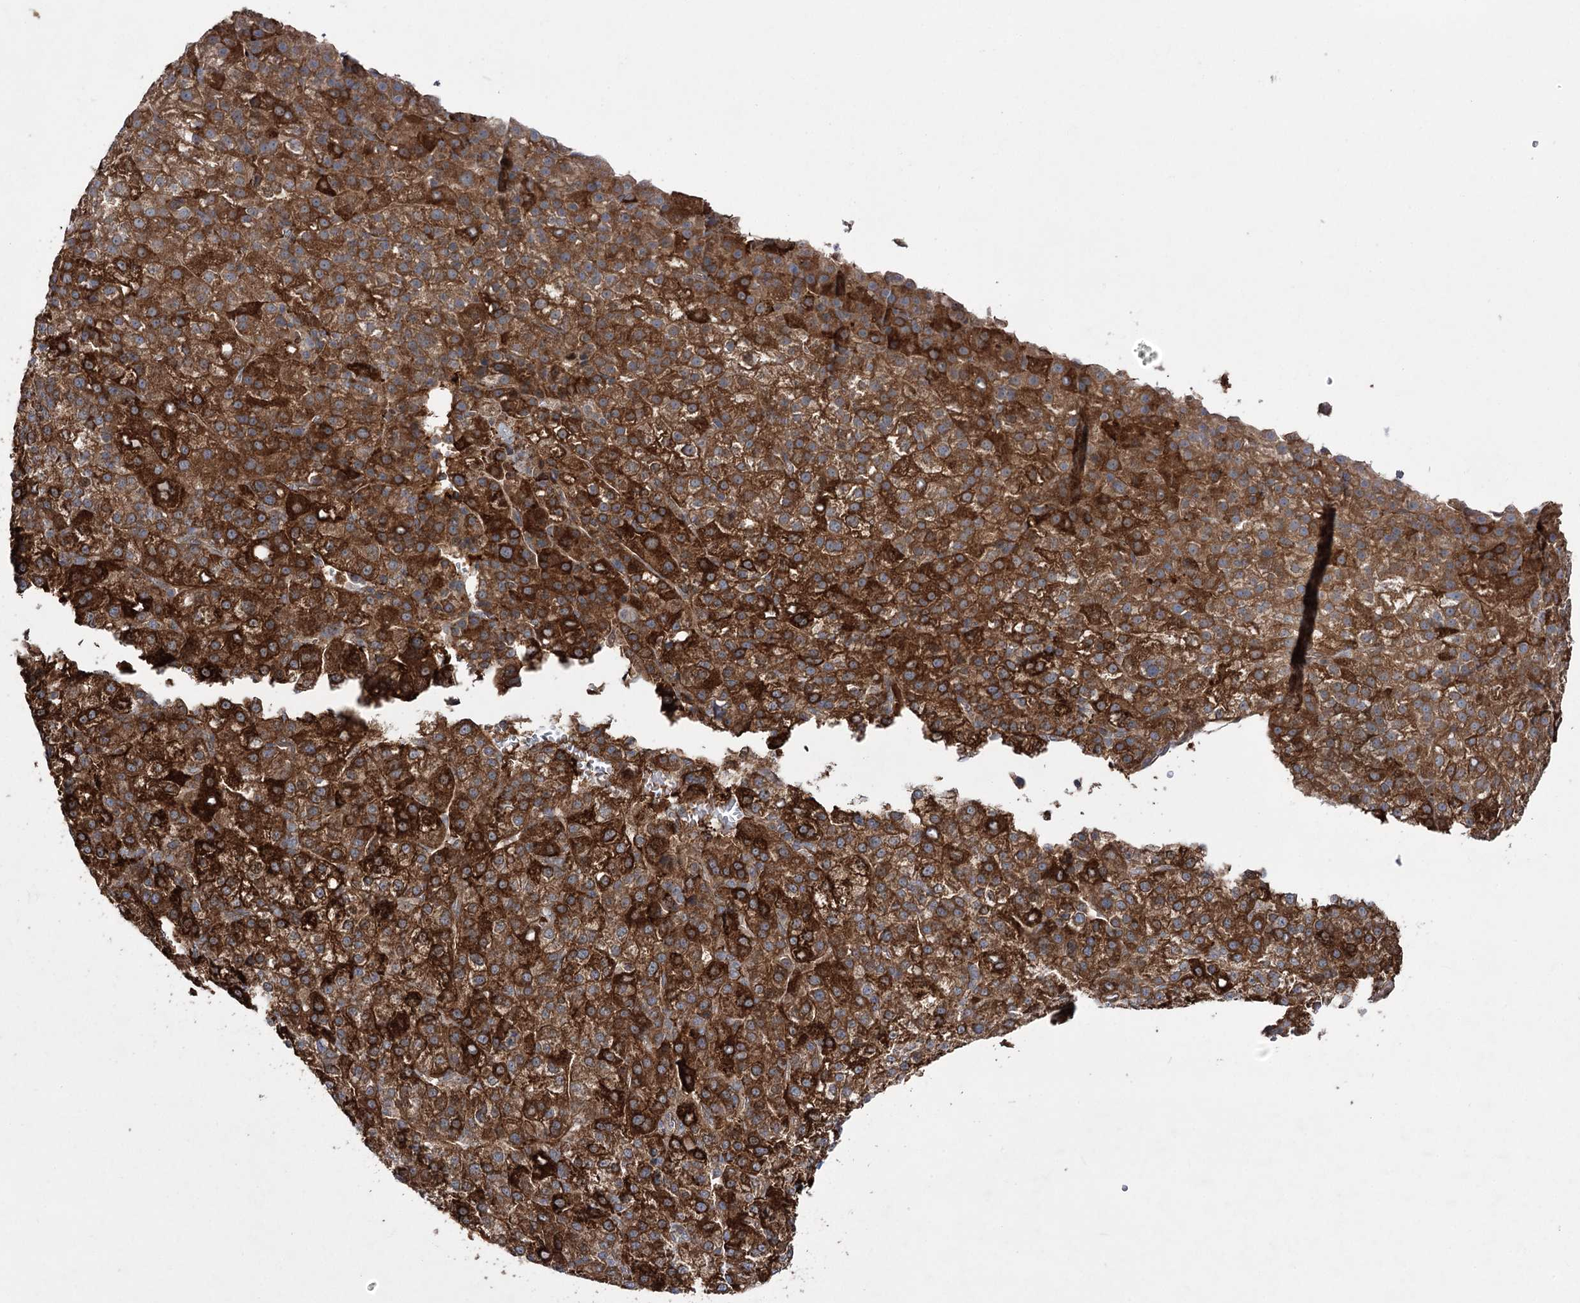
{"staining": {"intensity": "strong", "quantity": ">75%", "location": "cytoplasmic/membranous"}, "tissue": "liver cancer", "cell_type": "Tumor cells", "image_type": "cancer", "snomed": [{"axis": "morphology", "description": "Carcinoma, Hepatocellular, NOS"}, {"axis": "topography", "description": "Liver"}], "caption": "Approximately >75% of tumor cells in liver cancer demonstrate strong cytoplasmic/membranous protein expression as visualized by brown immunohistochemical staining.", "gene": "OTUD1", "patient": {"sex": "female", "age": 58}}